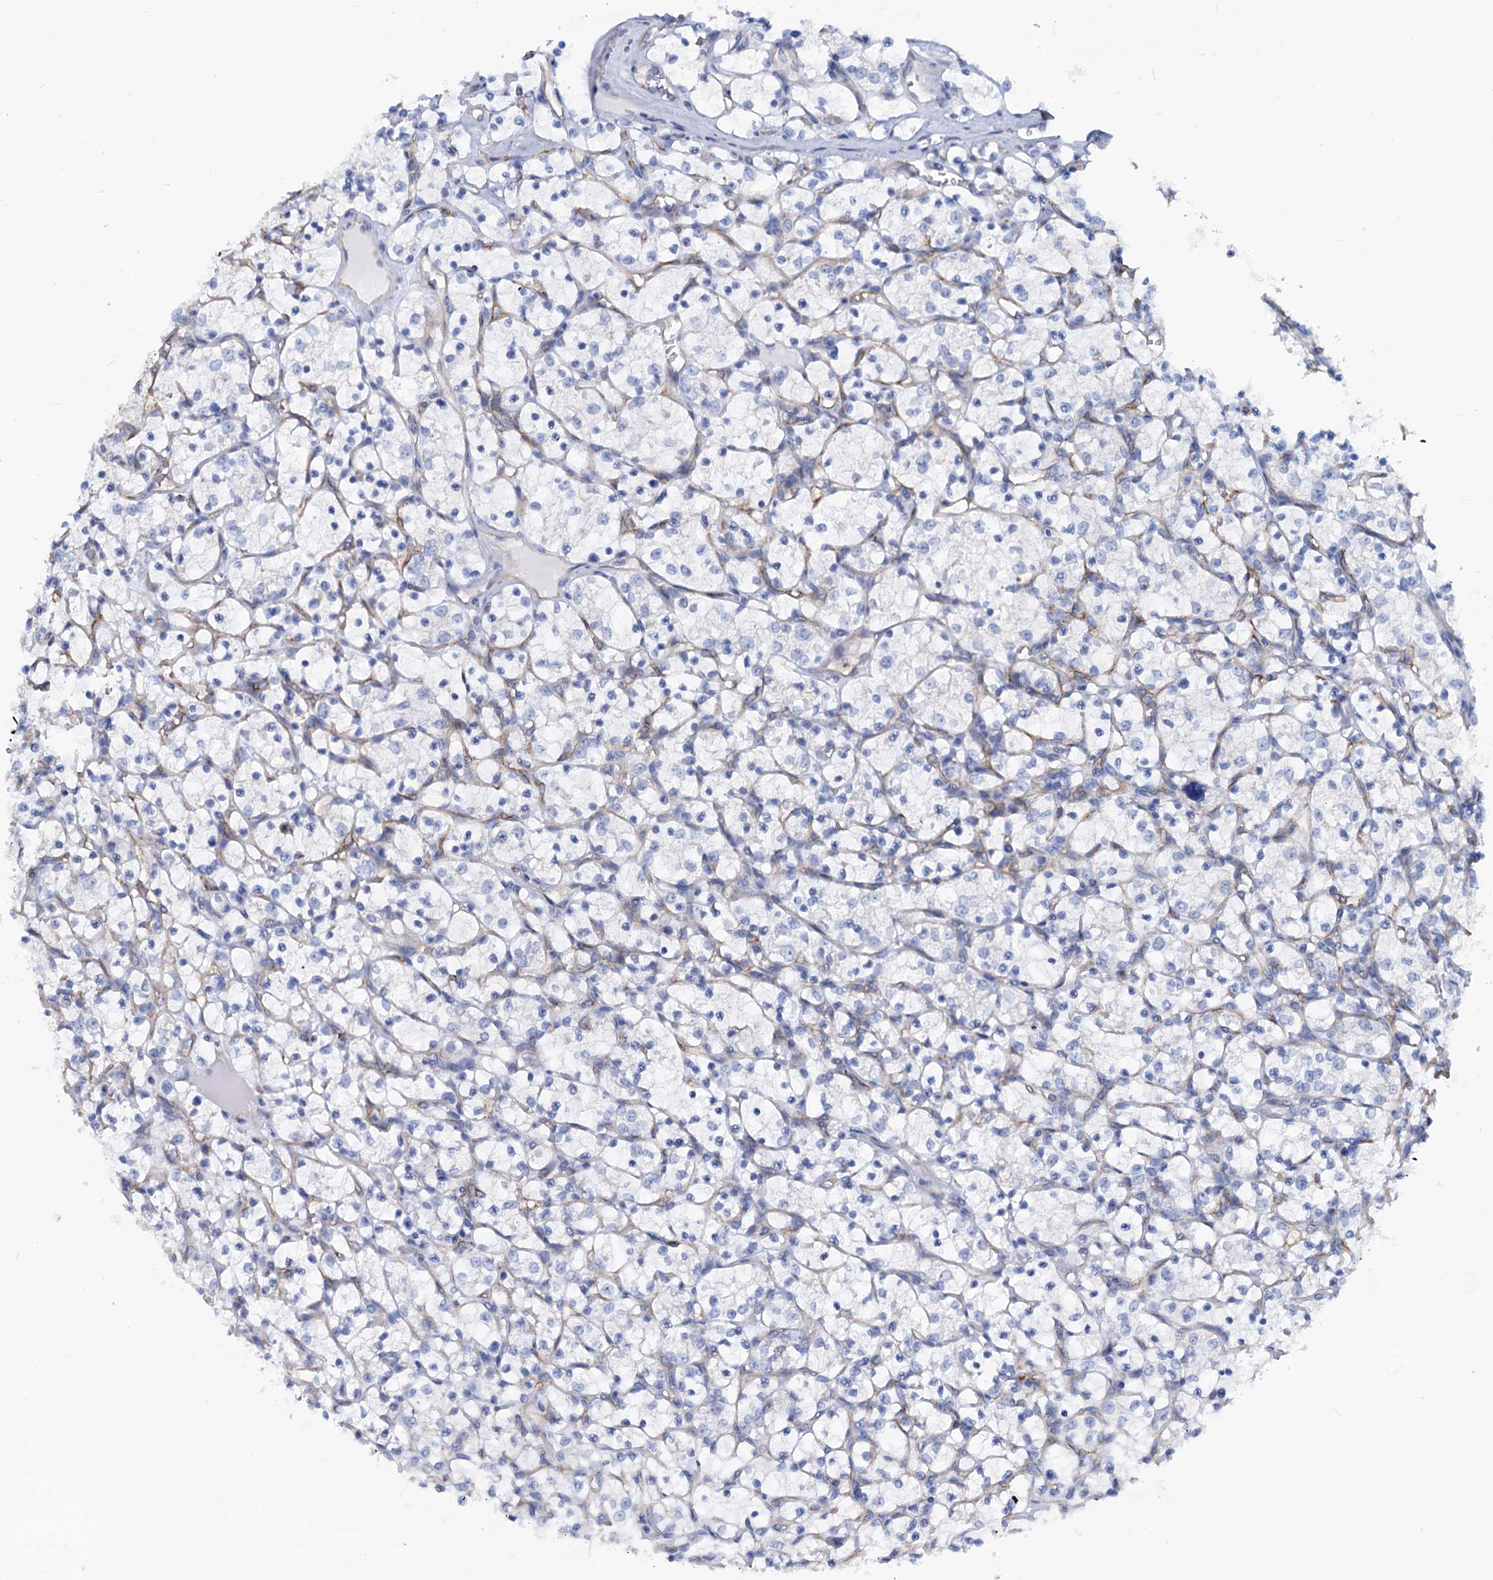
{"staining": {"intensity": "negative", "quantity": "none", "location": "none"}, "tissue": "renal cancer", "cell_type": "Tumor cells", "image_type": "cancer", "snomed": [{"axis": "morphology", "description": "Adenocarcinoma, NOS"}, {"axis": "topography", "description": "Kidney"}], "caption": "Tumor cells are negative for protein expression in human renal adenocarcinoma.", "gene": "SLC1A3", "patient": {"sex": "female", "age": 69}}